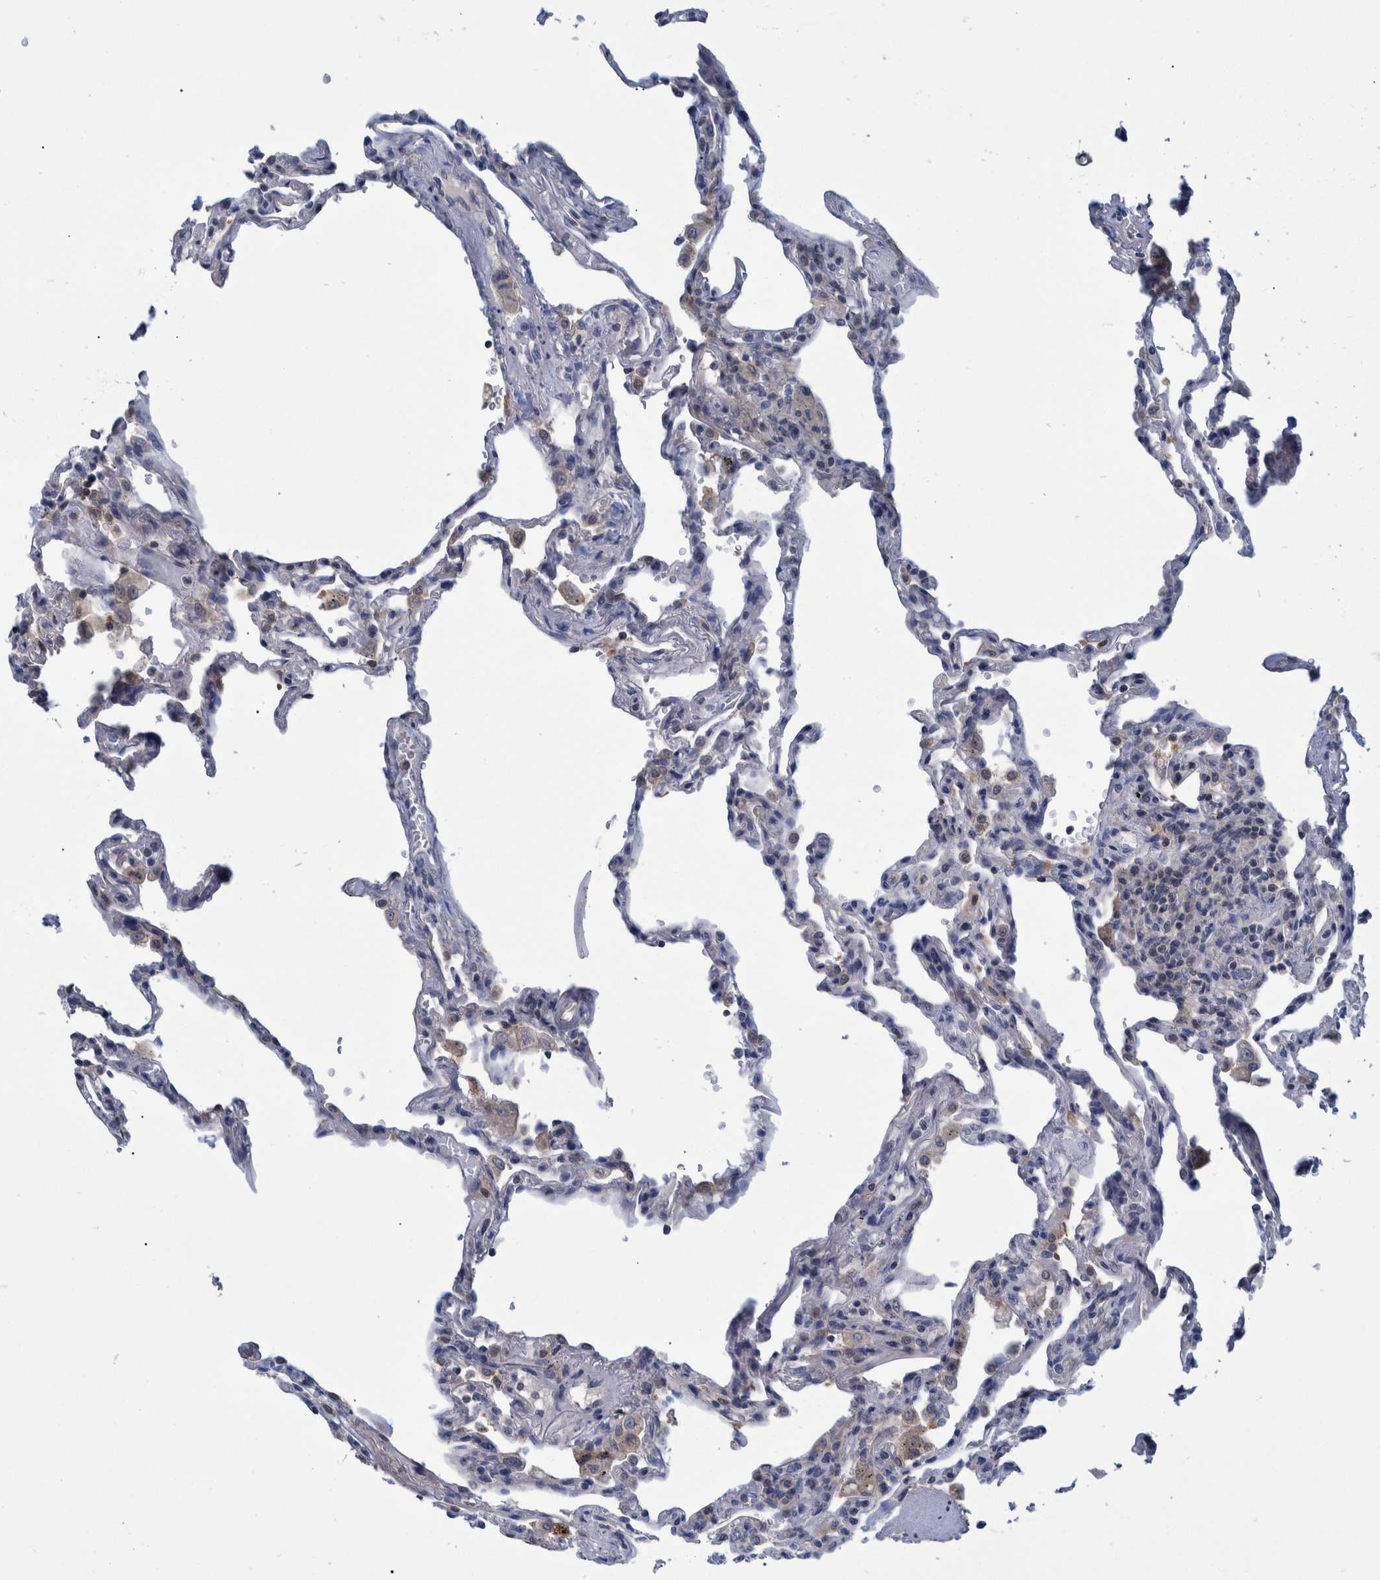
{"staining": {"intensity": "negative", "quantity": "none", "location": "none"}, "tissue": "lung", "cell_type": "Alveolar cells", "image_type": "normal", "snomed": [{"axis": "morphology", "description": "Normal tissue, NOS"}, {"axis": "topography", "description": "Lung"}], "caption": "Protein analysis of benign lung reveals no significant positivity in alveolar cells.", "gene": "PCYT2", "patient": {"sex": "male", "age": 59}}